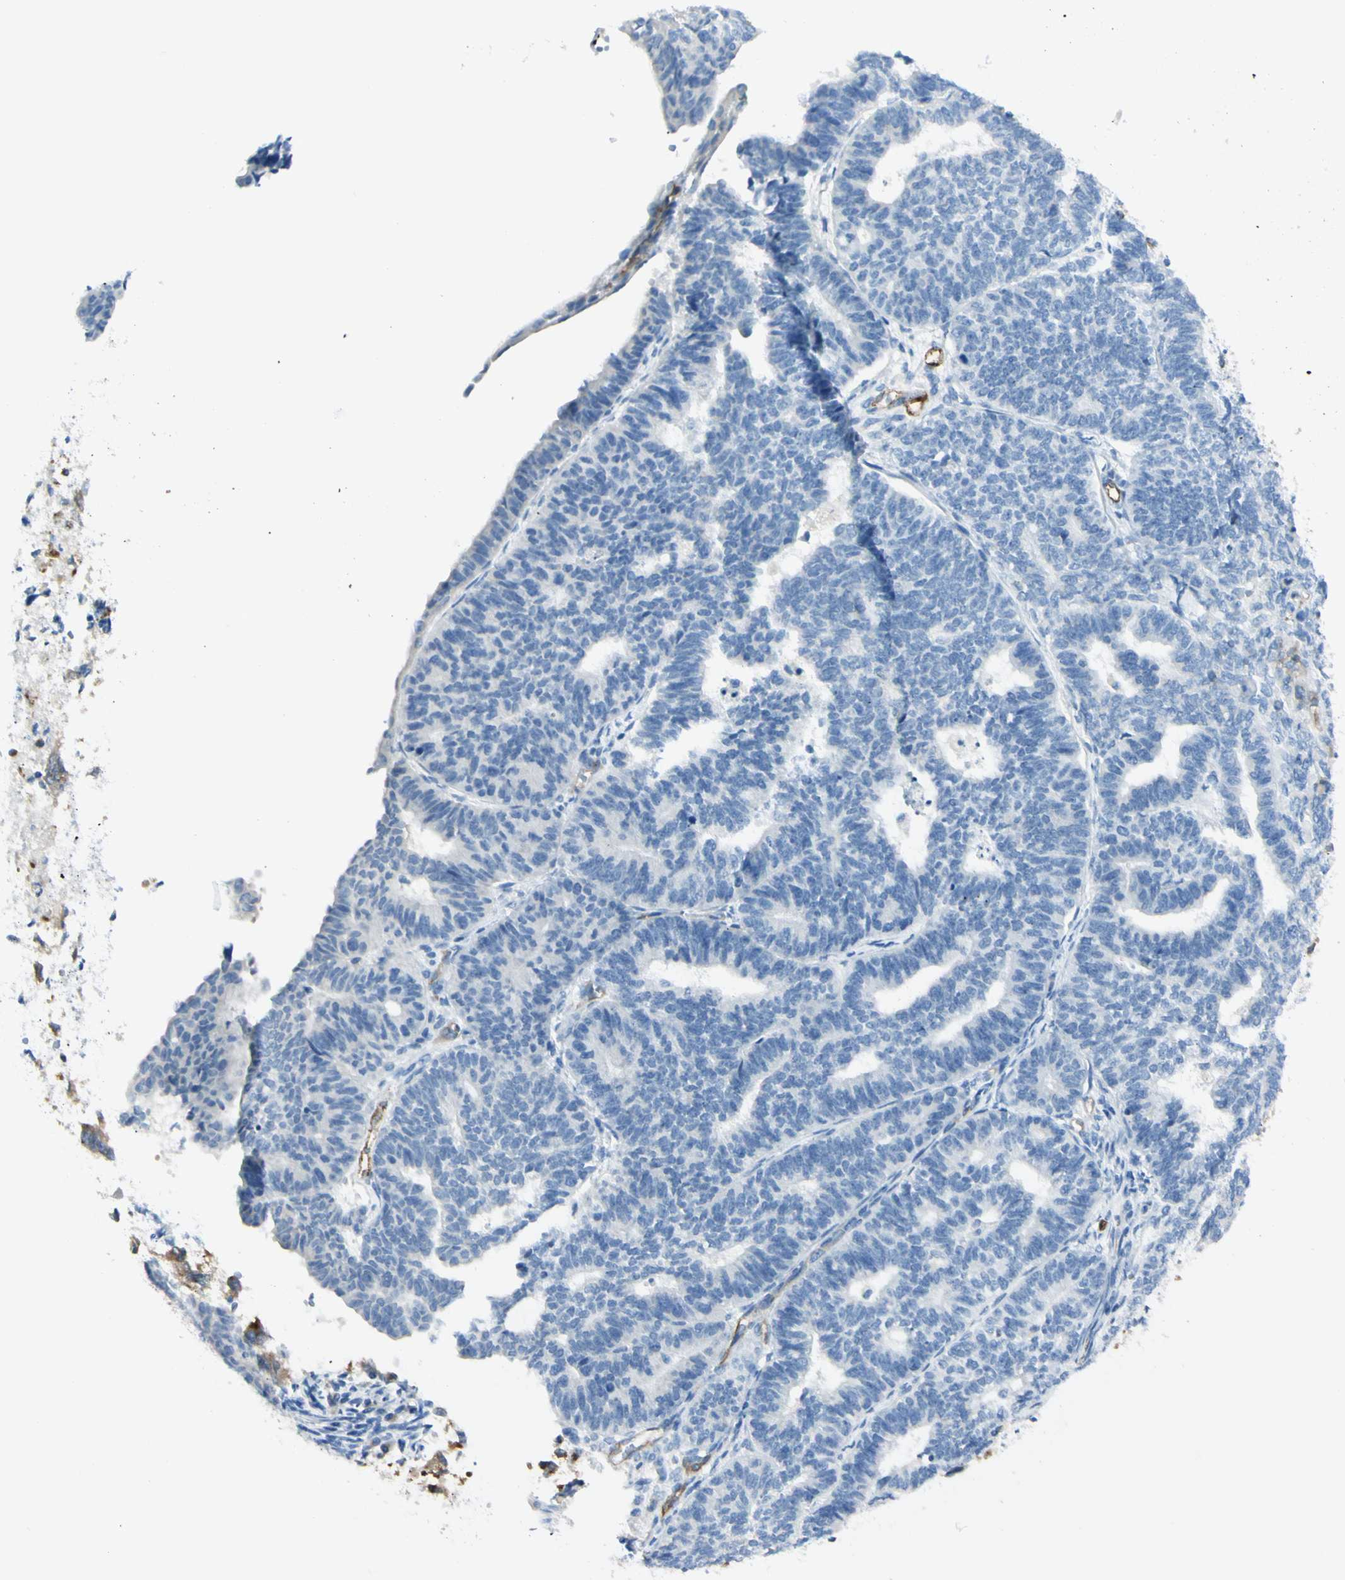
{"staining": {"intensity": "negative", "quantity": "none", "location": "none"}, "tissue": "endometrial cancer", "cell_type": "Tumor cells", "image_type": "cancer", "snomed": [{"axis": "morphology", "description": "Adenocarcinoma, NOS"}, {"axis": "topography", "description": "Endometrium"}], "caption": "Photomicrograph shows no protein expression in tumor cells of endometrial adenocarcinoma tissue. Nuclei are stained in blue.", "gene": "FOLH1", "patient": {"sex": "female", "age": 70}}